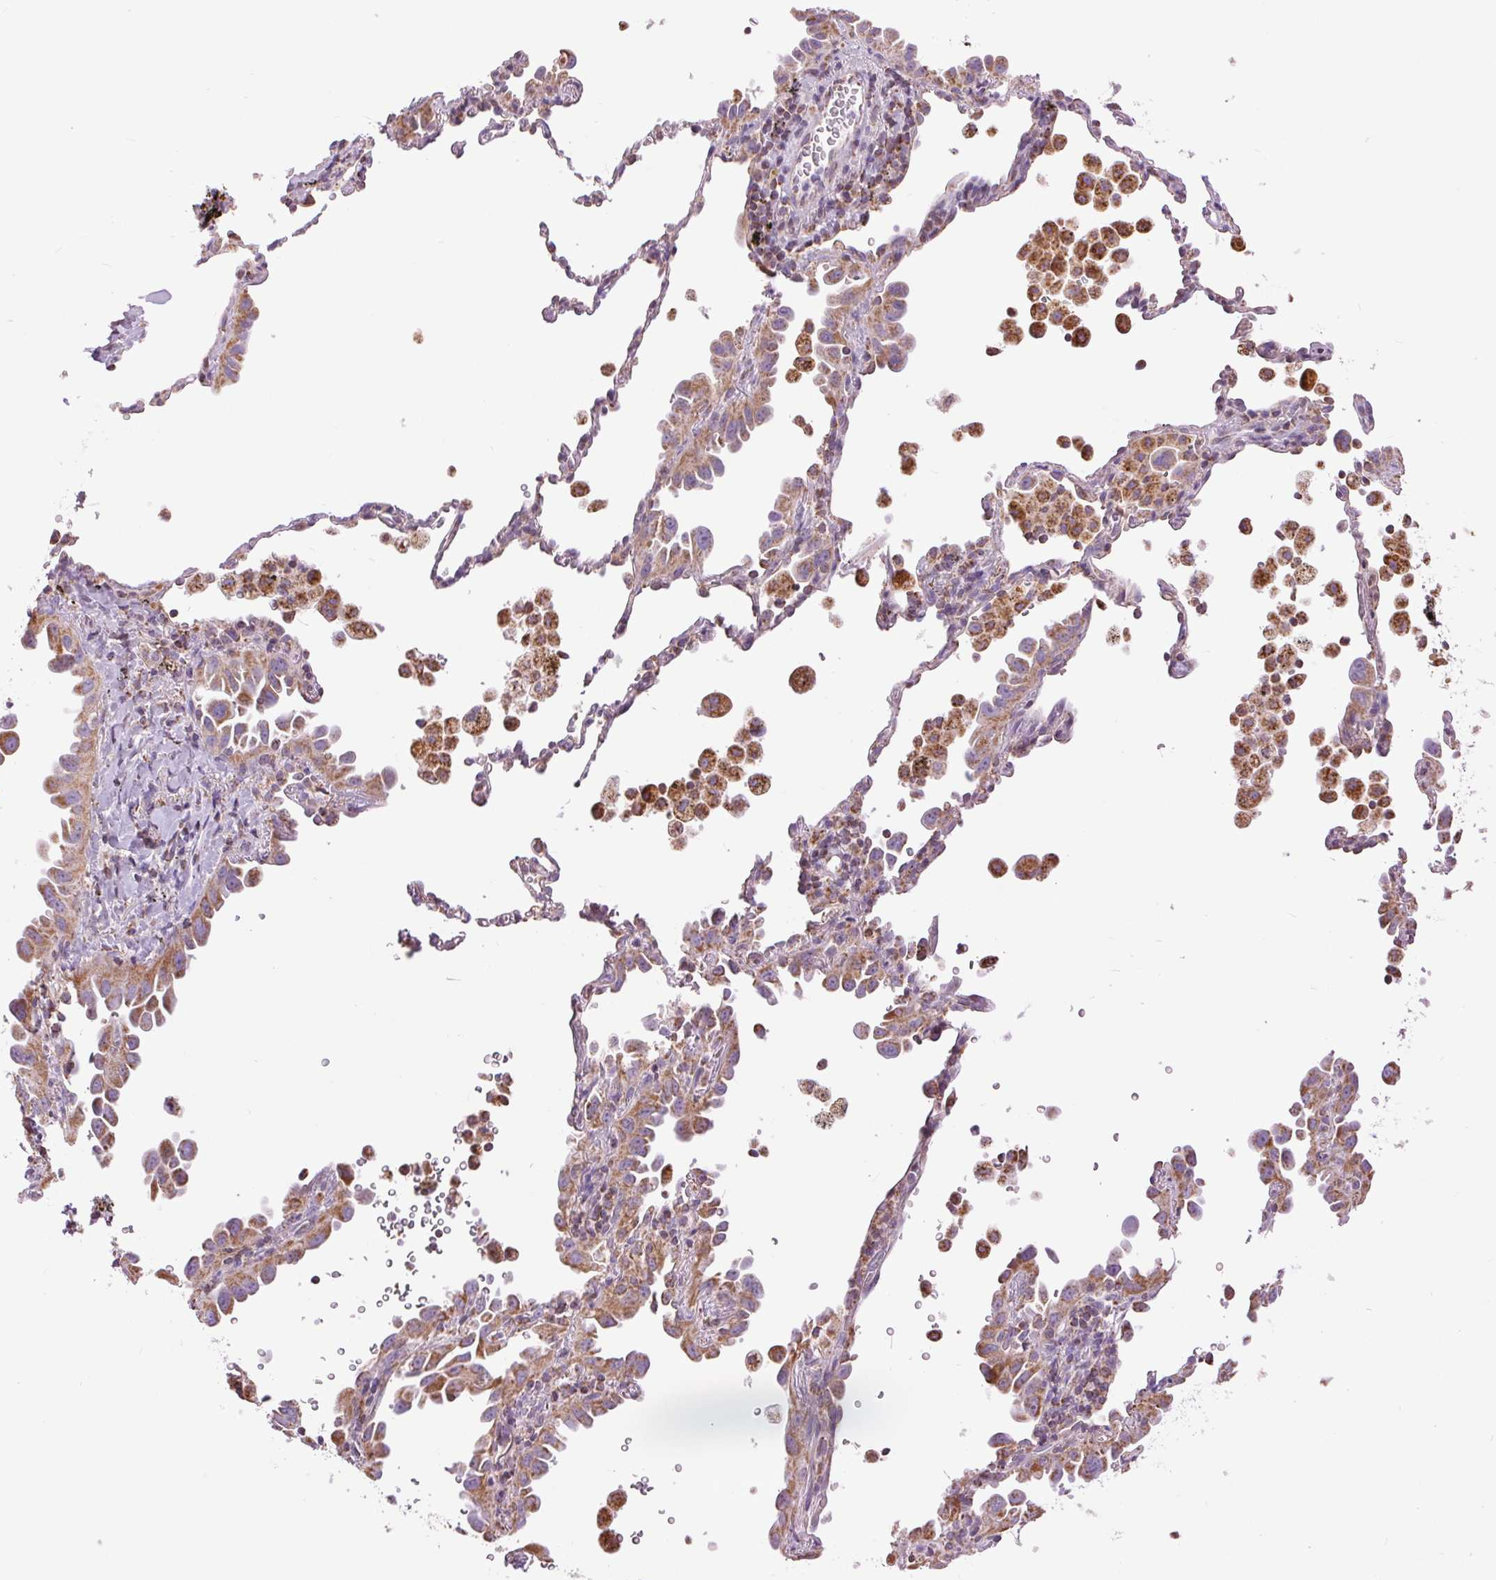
{"staining": {"intensity": "moderate", "quantity": ">75%", "location": "cytoplasmic/membranous"}, "tissue": "lung cancer", "cell_type": "Tumor cells", "image_type": "cancer", "snomed": [{"axis": "morphology", "description": "Adenocarcinoma, NOS"}, {"axis": "topography", "description": "Lung"}], "caption": "DAB immunohistochemical staining of human lung cancer (adenocarcinoma) shows moderate cytoplasmic/membranous protein expression in approximately >75% of tumor cells.", "gene": "ATP5PB", "patient": {"sex": "male", "age": 68}}